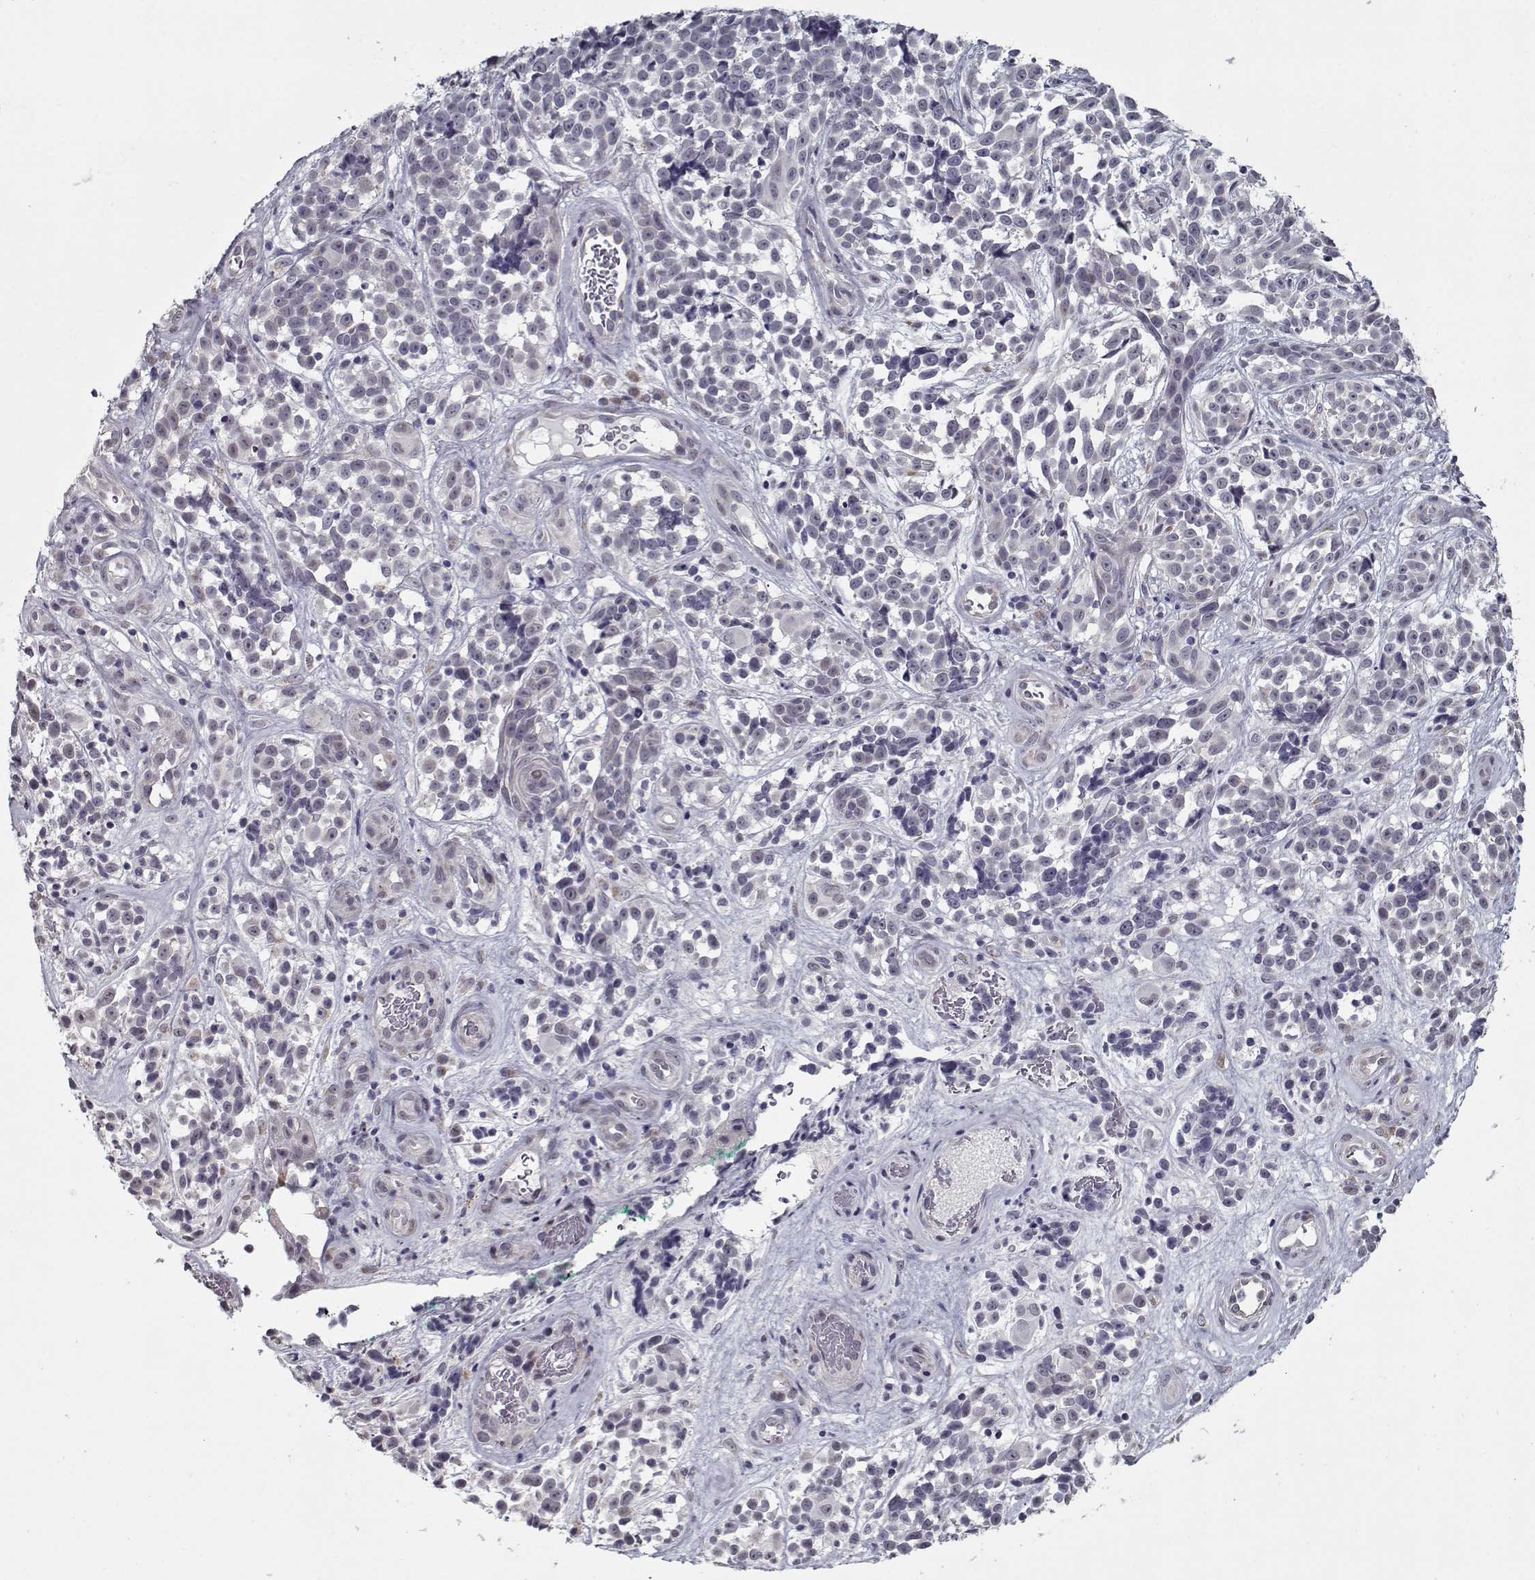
{"staining": {"intensity": "weak", "quantity": "<25%", "location": "cytoplasmic/membranous"}, "tissue": "melanoma", "cell_type": "Tumor cells", "image_type": "cancer", "snomed": [{"axis": "morphology", "description": "Malignant melanoma, NOS"}, {"axis": "topography", "description": "Skin"}], "caption": "Immunohistochemistry (IHC) histopathology image of human malignant melanoma stained for a protein (brown), which demonstrates no positivity in tumor cells.", "gene": "SEC16B", "patient": {"sex": "female", "age": 88}}